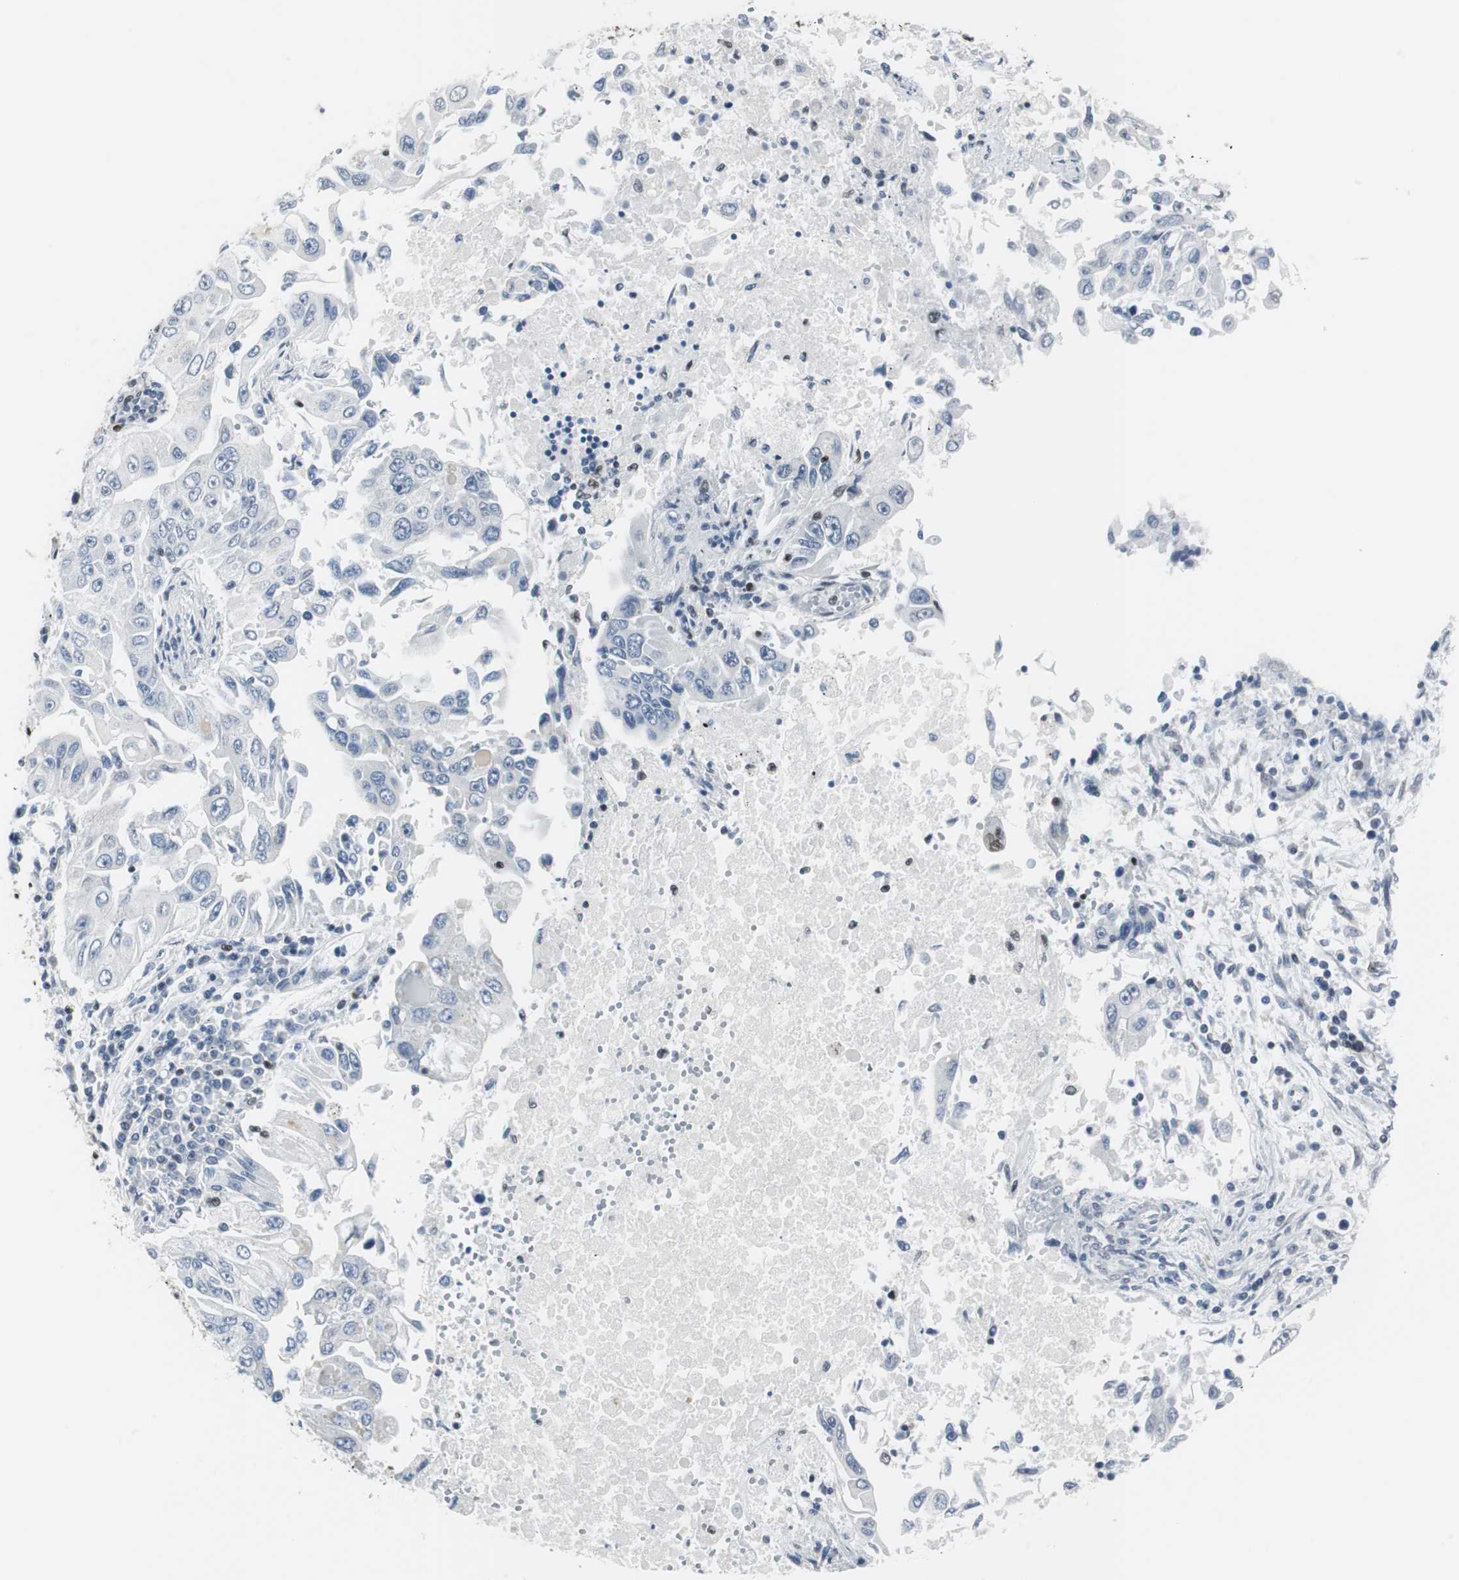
{"staining": {"intensity": "negative", "quantity": "none", "location": "none"}, "tissue": "lung cancer", "cell_type": "Tumor cells", "image_type": "cancer", "snomed": [{"axis": "morphology", "description": "Adenocarcinoma, NOS"}, {"axis": "topography", "description": "Lung"}], "caption": "Protein analysis of lung cancer displays no significant positivity in tumor cells.", "gene": "MEF2D", "patient": {"sex": "male", "age": 84}}